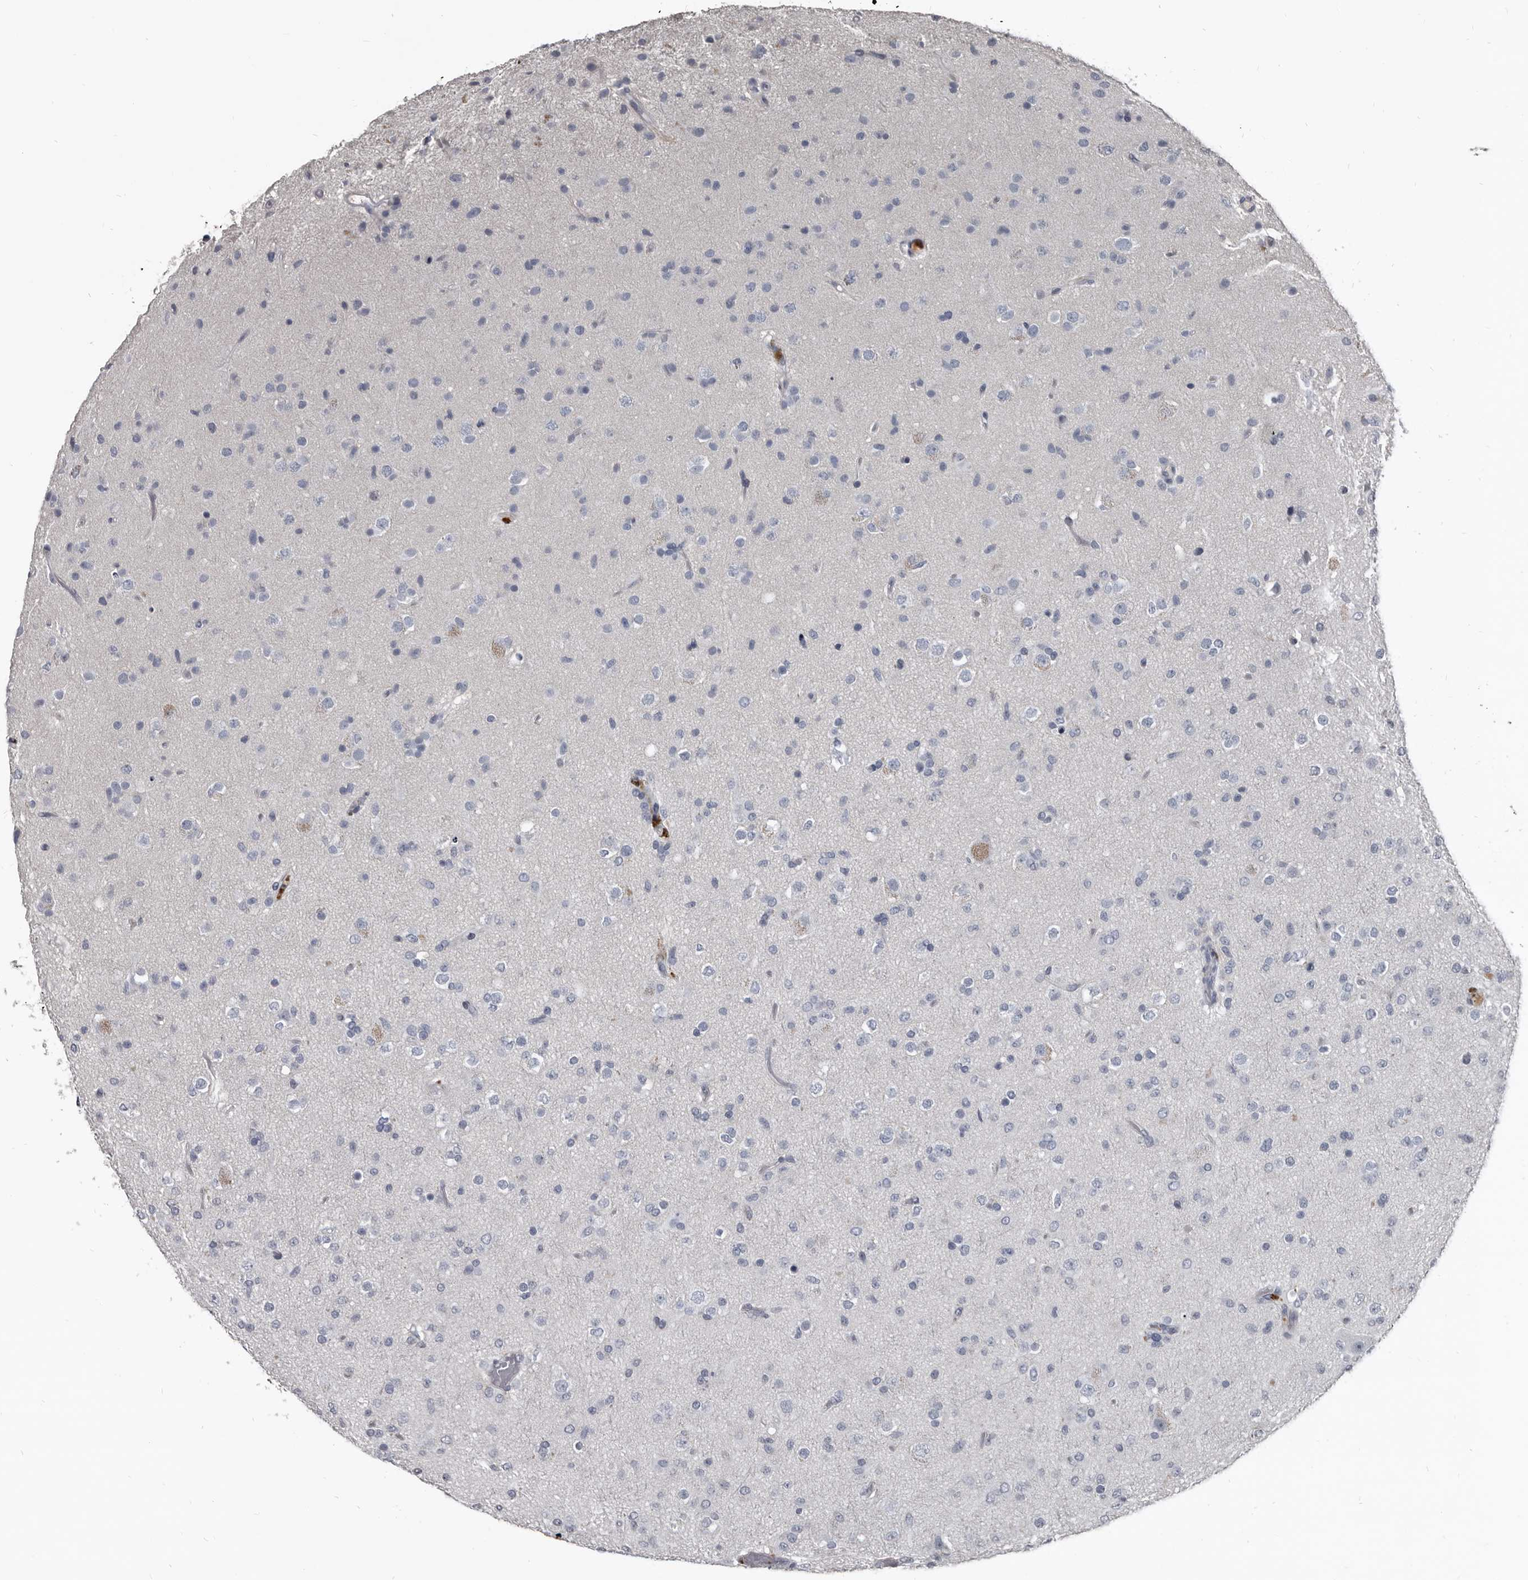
{"staining": {"intensity": "negative", "quantity": "none", "location": "none"}, "tissue": "glioma", "cell_type": "Tumor cells", "image_type": "cancer", "snomed": [{"axis": "morphology", "description": "Glioma, malignant, Low grade"}, {"axis": "topography", "description": "Brain"}], "caption": "Immunohistochemistry micrograph of human malignant glioma (low-grade) stained for a protein (brown), which displays no positivity in tumor cells.", "gene": "GREB1", "patient": {"sex": "male", "age": 65}}